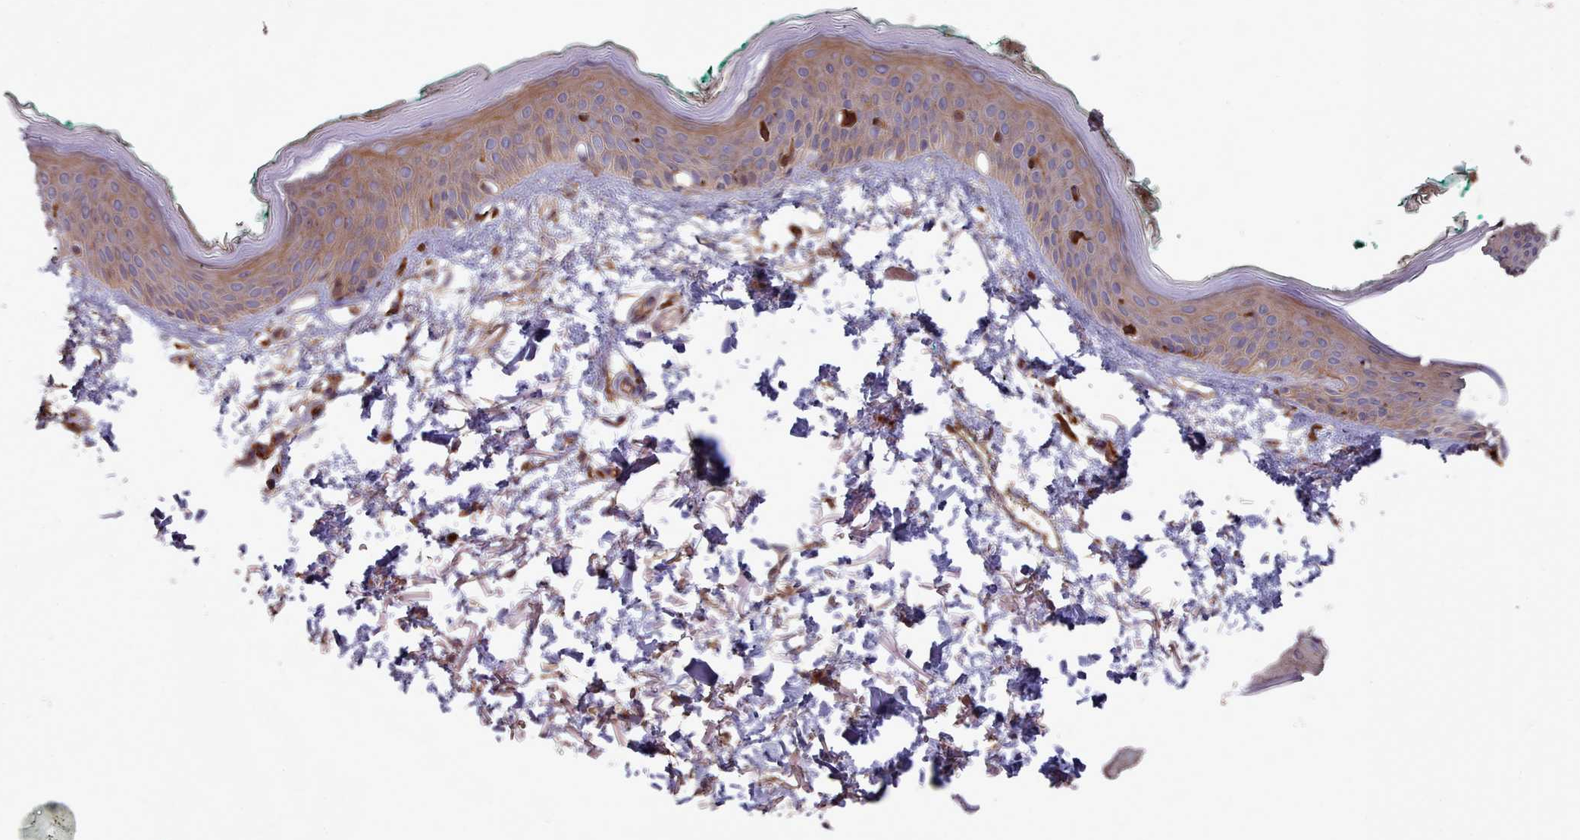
{"staining": {"intensity": "moderate", "quantity": ">75%", "location": "cytoplasmic/membranous"}, "tissue": "skin", "cell_type": "Fibroblasts", "image_type": "normal", "snomed": [{"axis": "morphology", "description": "Normal tissue, NOS"}, {"axis": "morphology", "description": "Malignant melanoma, NOS"}, {"axis": "topography", "description": "Skin"}], "caption": "DAB (3,3'-diaminobenzidine) immunohistochemical staining of benign skin reveals moderate cytoplasmic/membranous protein positivity in approximately >75% of fibroblasts. (DAB (3,3'-diaminobenzidine) IHC, brown staining for protein, blue staining for nuclei).", "gene": "THSD7B", "patient": {"sex": "male", "age": 62}}